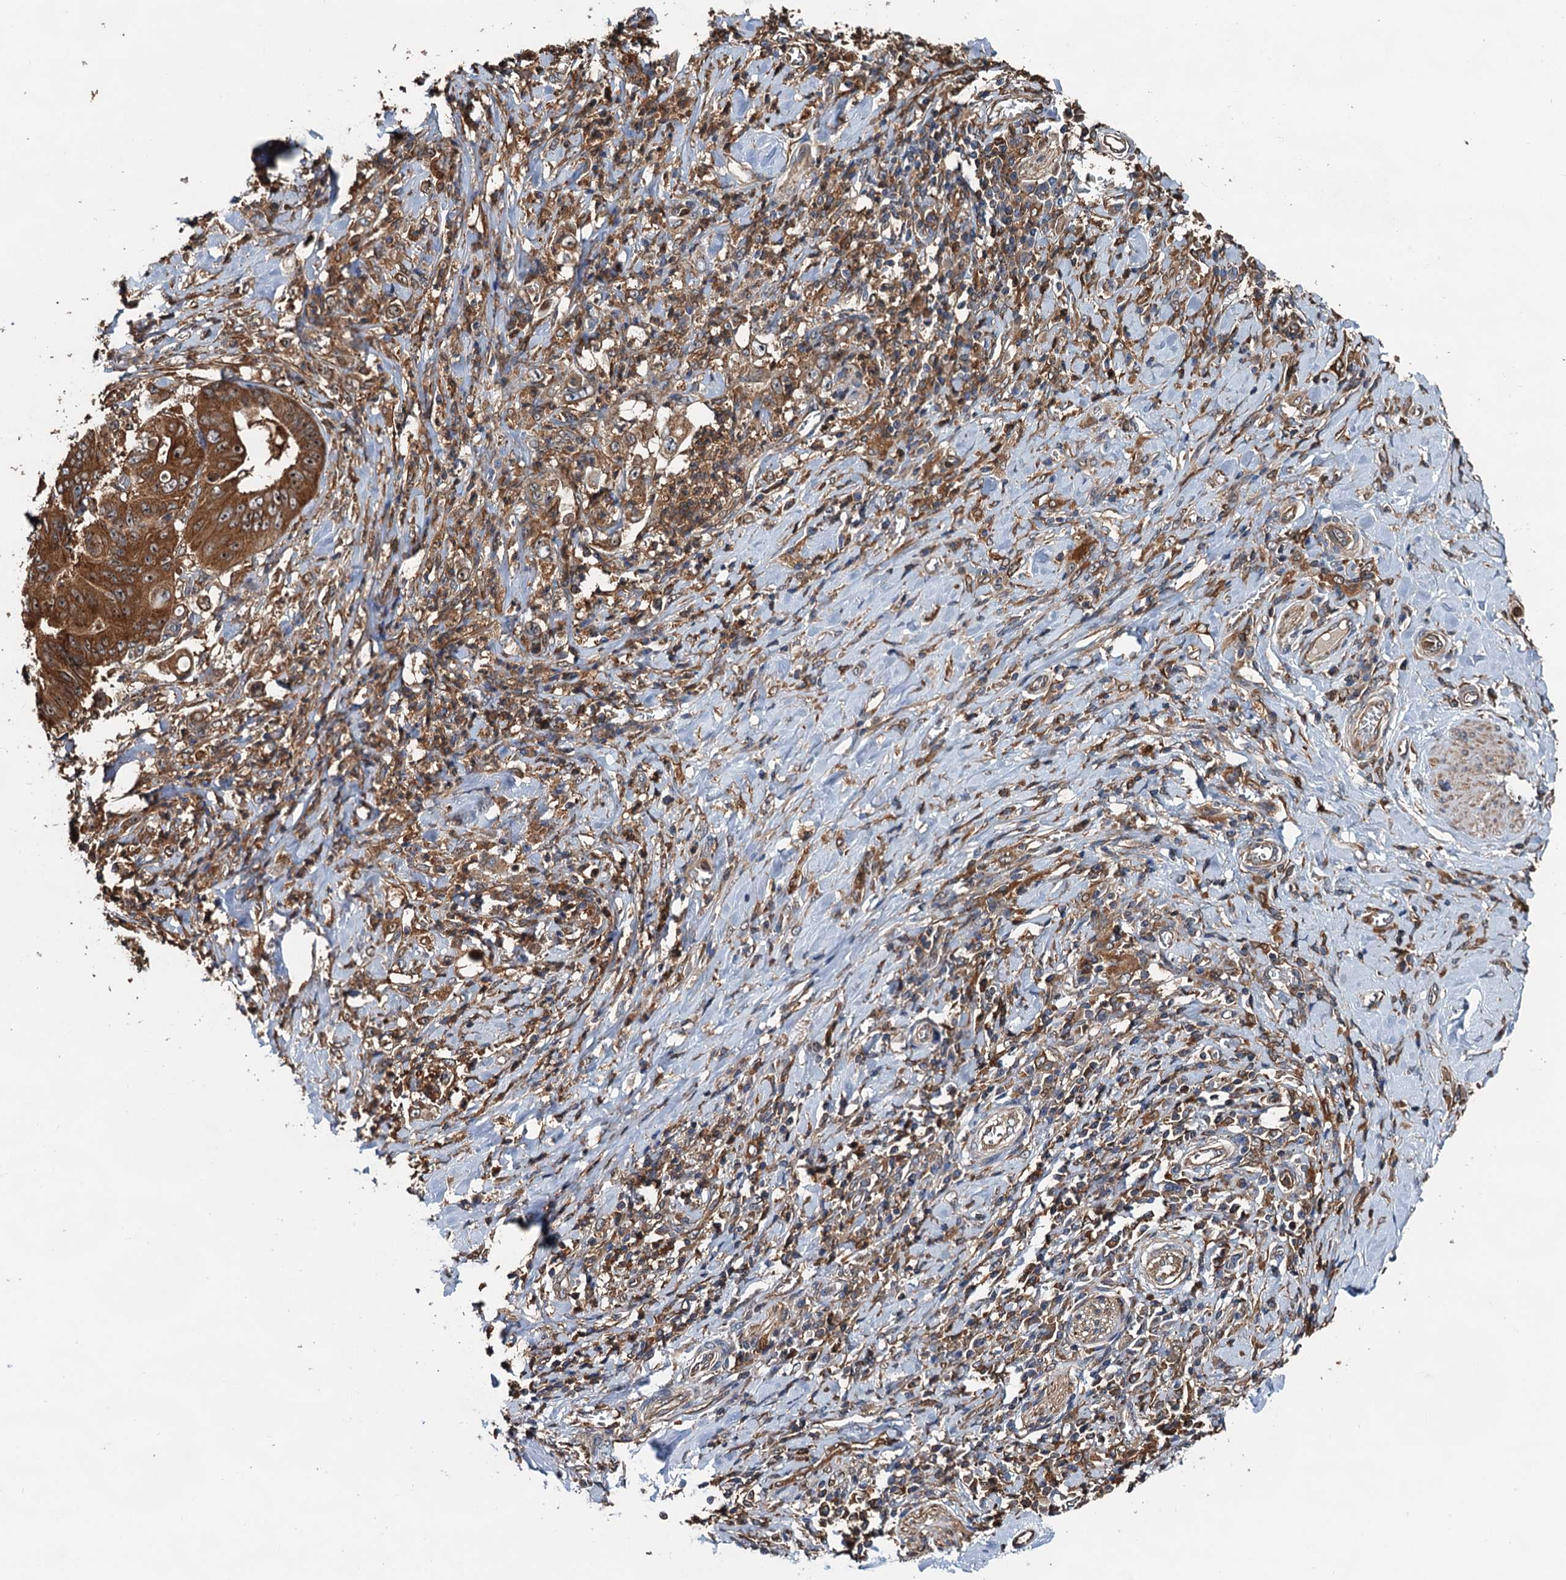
{"staining": {"intensity": "moderate", "quantity": ">75%", "location": "cytoplasmic/membranous"}, "tissue": "stomach cancer", "cell_type": "Tumor cells", "image_type": "cancer", "snomed": [{"axis": "morphology", "description": "Adenocarcinoma, NOS"}, {"axis": "topography", "description": "Stomach"}], "caption": "Immunohistochemistry (IHC) image of human stomach adenocarcinoma stained for a protein (brown), which reveals medium levels of moderate cytoplasmic/membranous positivity in approximately >75% of tumor cells.", "gene": "USP6NL", "patient": {"sex": "female", "age": 73}}